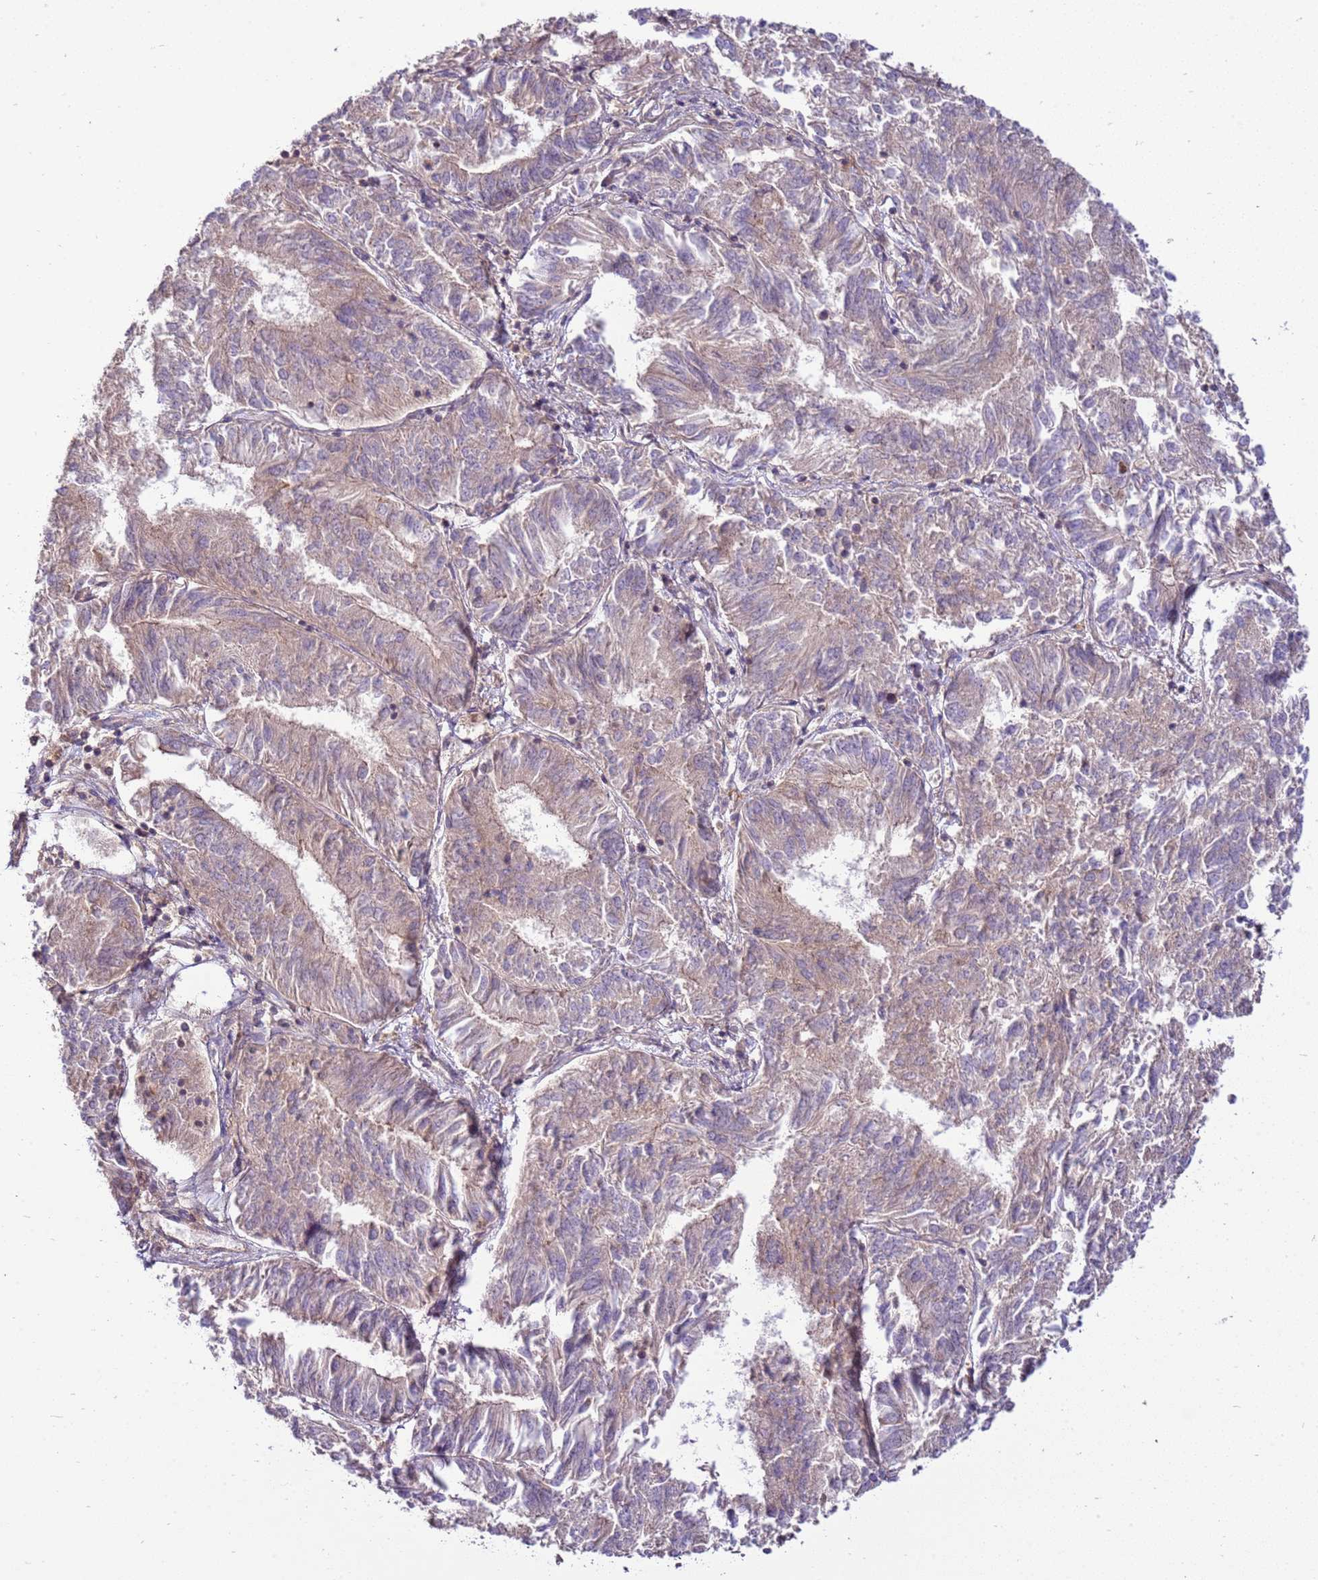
{"staining": {"intensity": "weak", "quantity": "<25%", "location": "cytoplasmic/membranous"}, "tissue": "endometrial cancer", "cell_type": "Tumor cells", "image_type": "cancer", "snomed": [{"axis": "morphology", "description": "Adenocarcinoma, NOS"}, {"axis": "topography", "description": "Endometrium"}], "caption": "This is an immunohistochemistry photomicrograph of human adenocarcinoma (endometrial). There is no staining in tumor cells.", "gene": "ZNF624", "patient": {"sex": "female", "age": 58}}